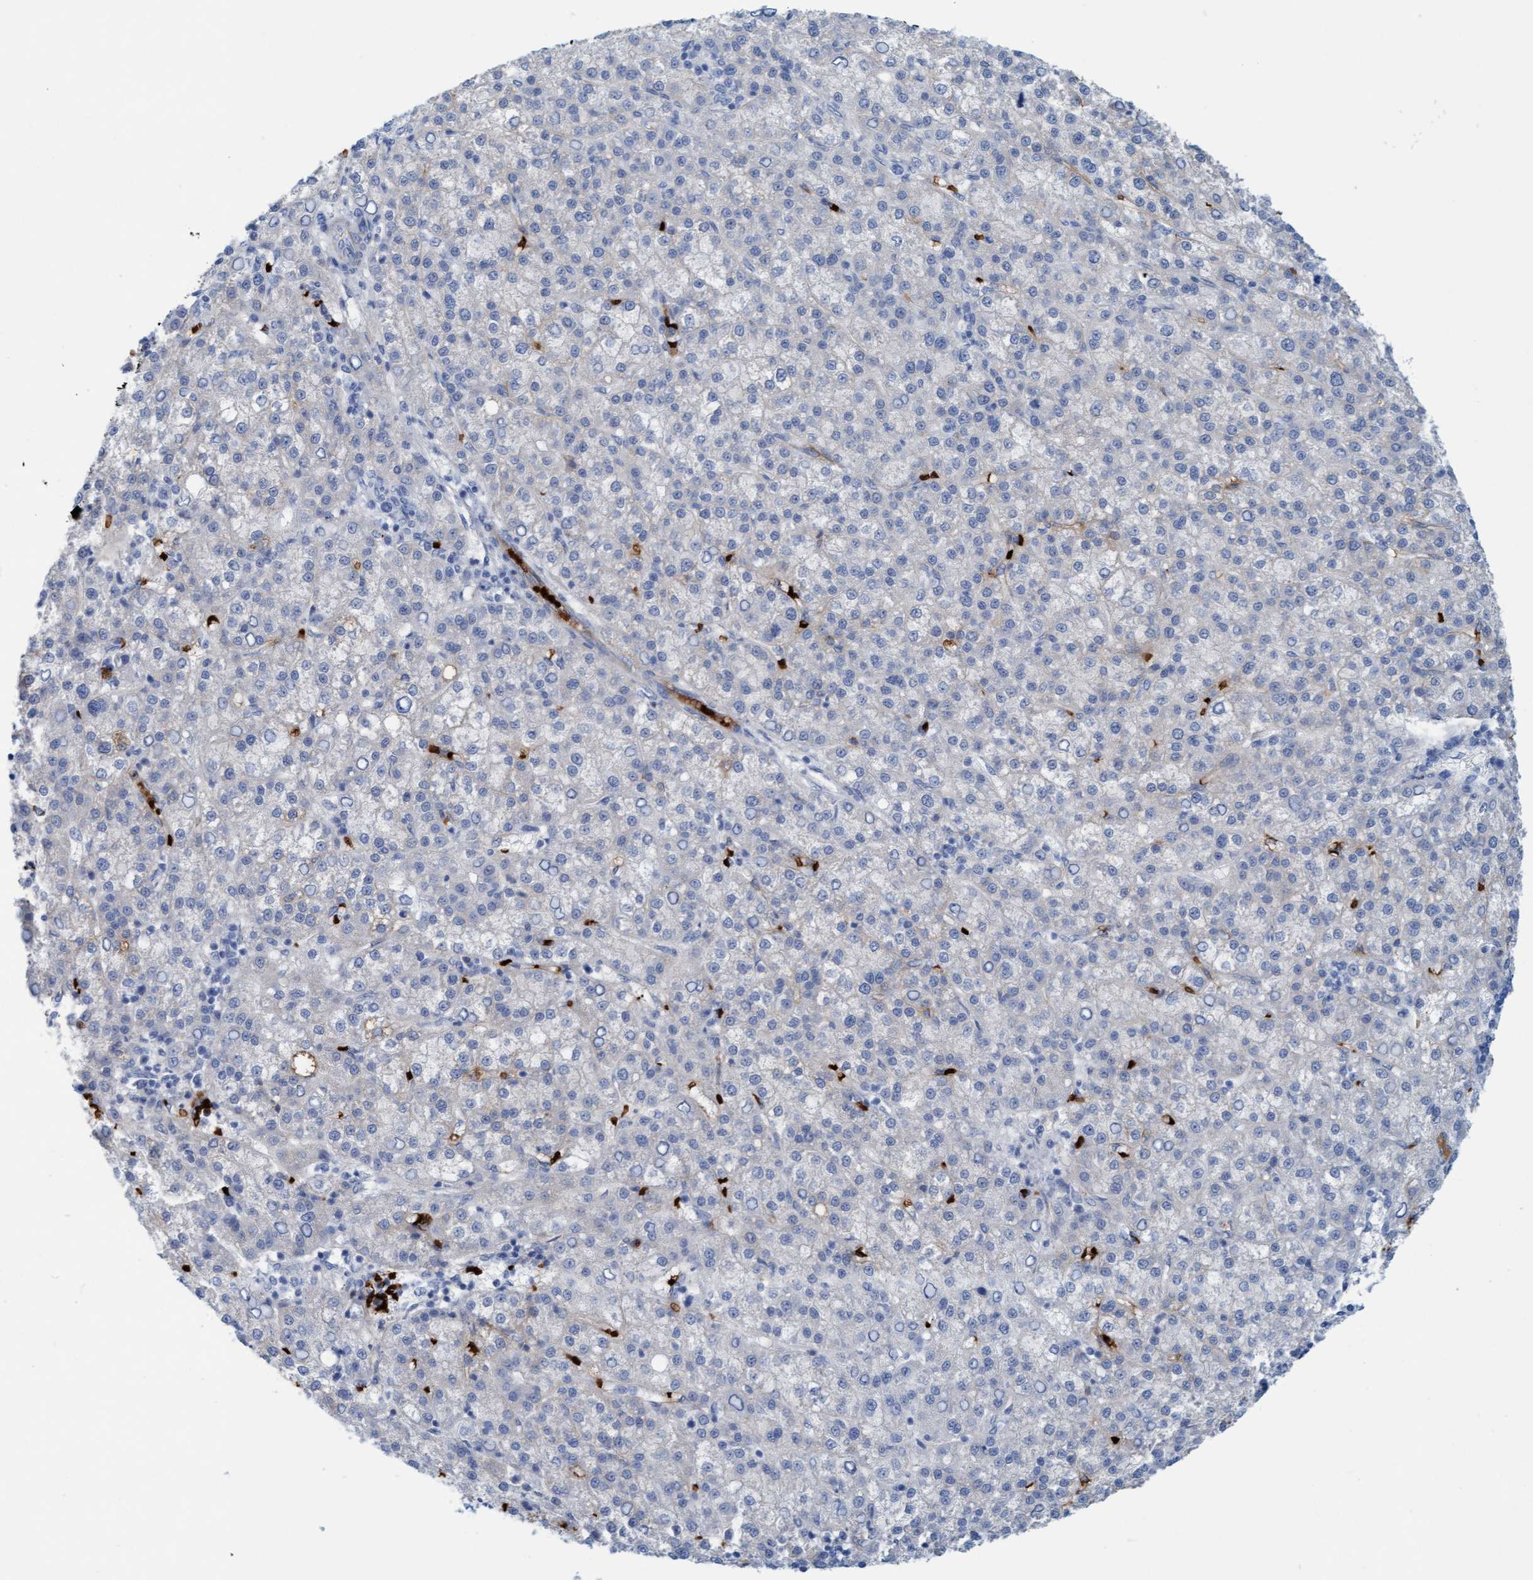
{"staining": {"intensity": "negative", "quantity": "none", "location": "none"}, "tissue": "liver cancer", "cell_type": "Tumor cells", "image_type": "cancer", "snomed": [{"axis": "morphology", "description": "Carcinoma, Hepatocellular, NOS"}, {"axis": "topography", "description": "Liver"}], "caption": "This is an IHC histopathology image of liver cancer (hepatocellular carcinoma). There is no positivity in tumor cells.", "gene": "P2RX5", "patient": {"sex": "female", "age": 58}}